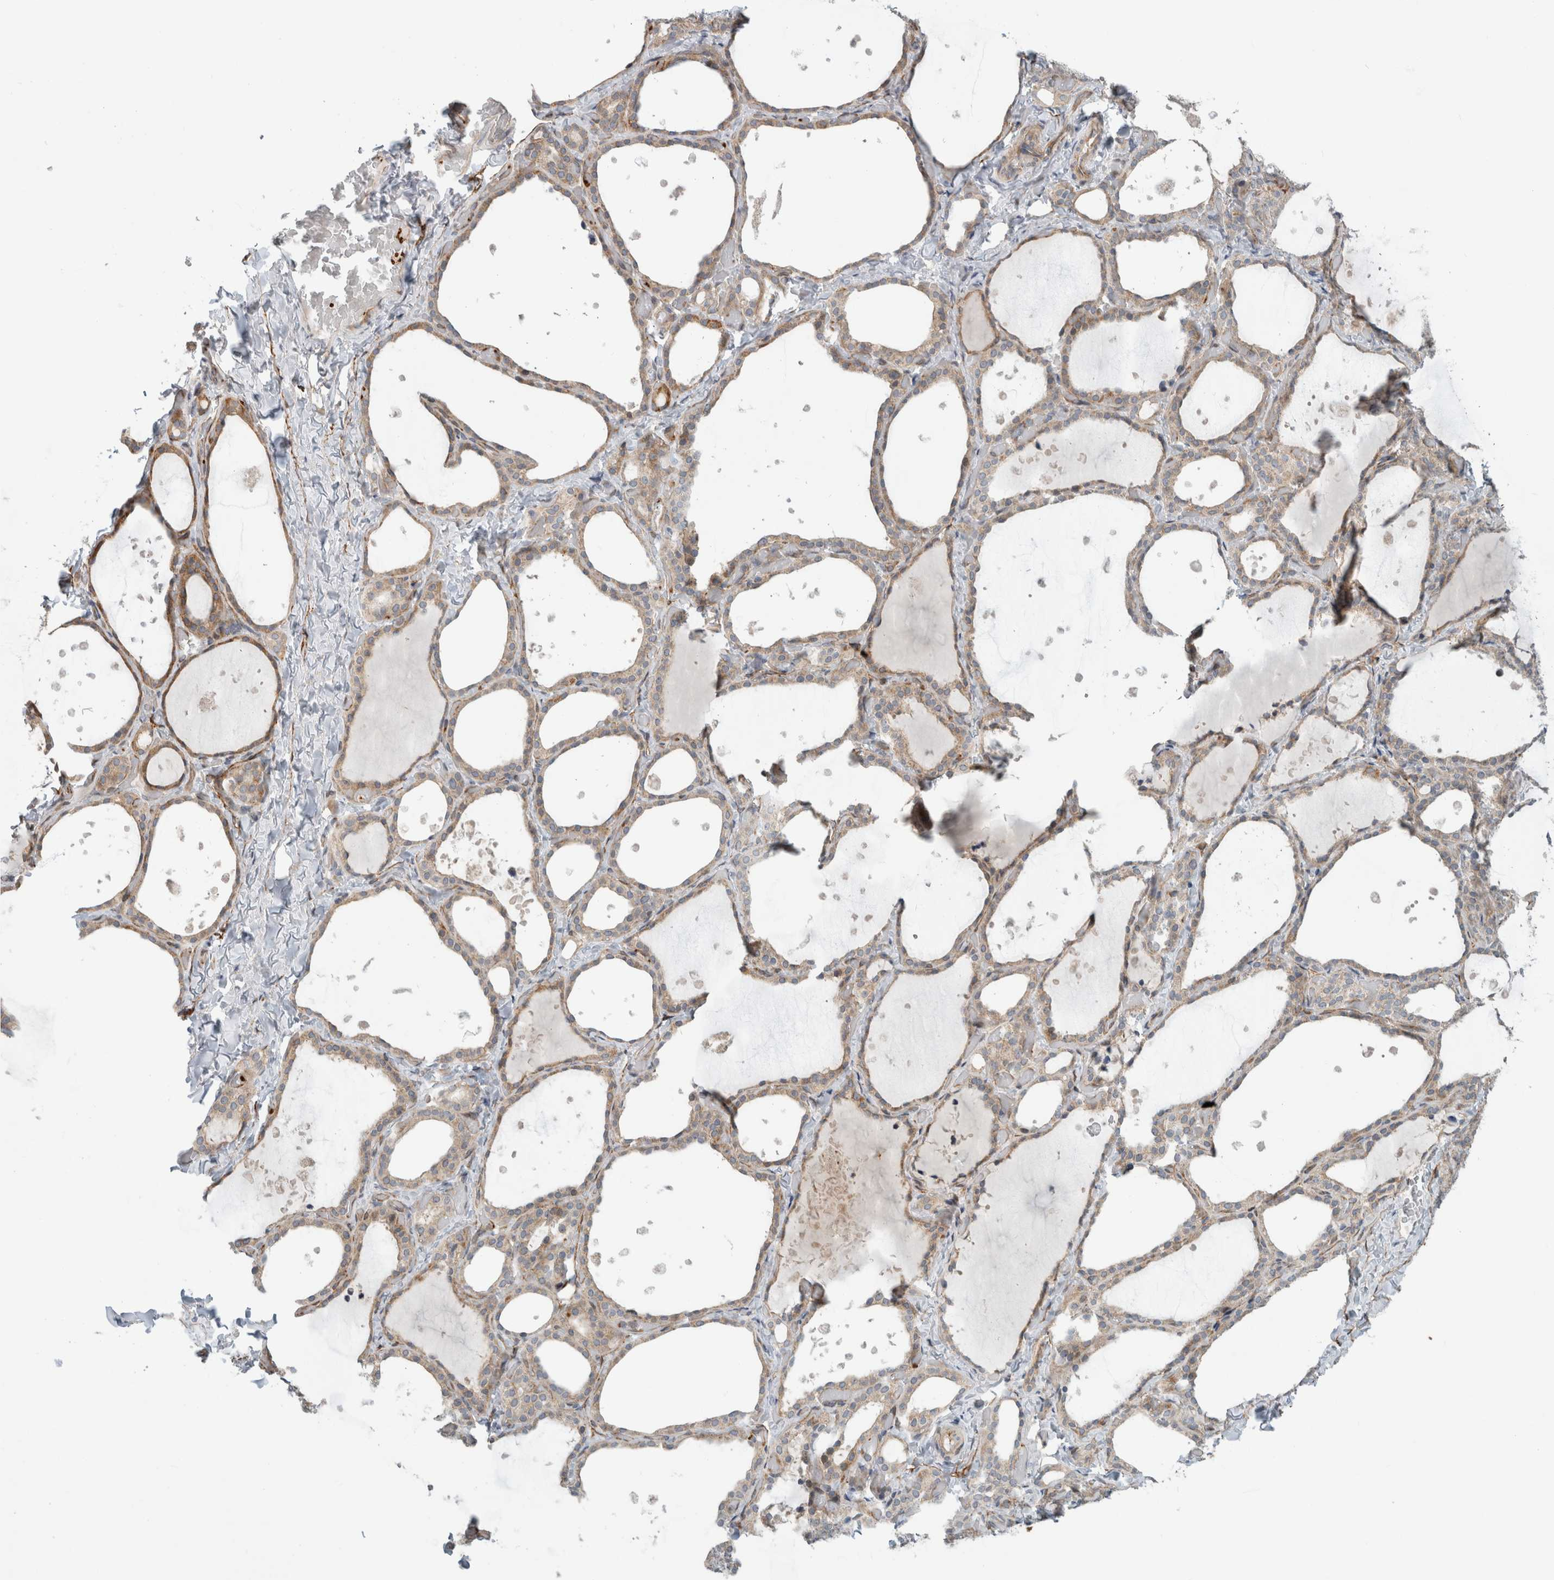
{"staining": {"intensity": "moderate", "quantity": ">75%", "location": "cytoplasmic/membranous"}, "tissue": "thyroid gland", "cell_type": "Glandular cells", "image_type": "normal", "snomed": [{"axis": "morphology", "description": "Normal tissue, NOS"}, {"axis": "topography", "description": "Thyroid gland"}], "caption": "Approximately >75% of glandular cells in benign thyroid gland exhibit moderate cytoplasmic/membranous protein staining as visualized by brown immunohistochemical staining.", "gene": "KPNA5", "patient": {"sex": "female", "age": 44}}